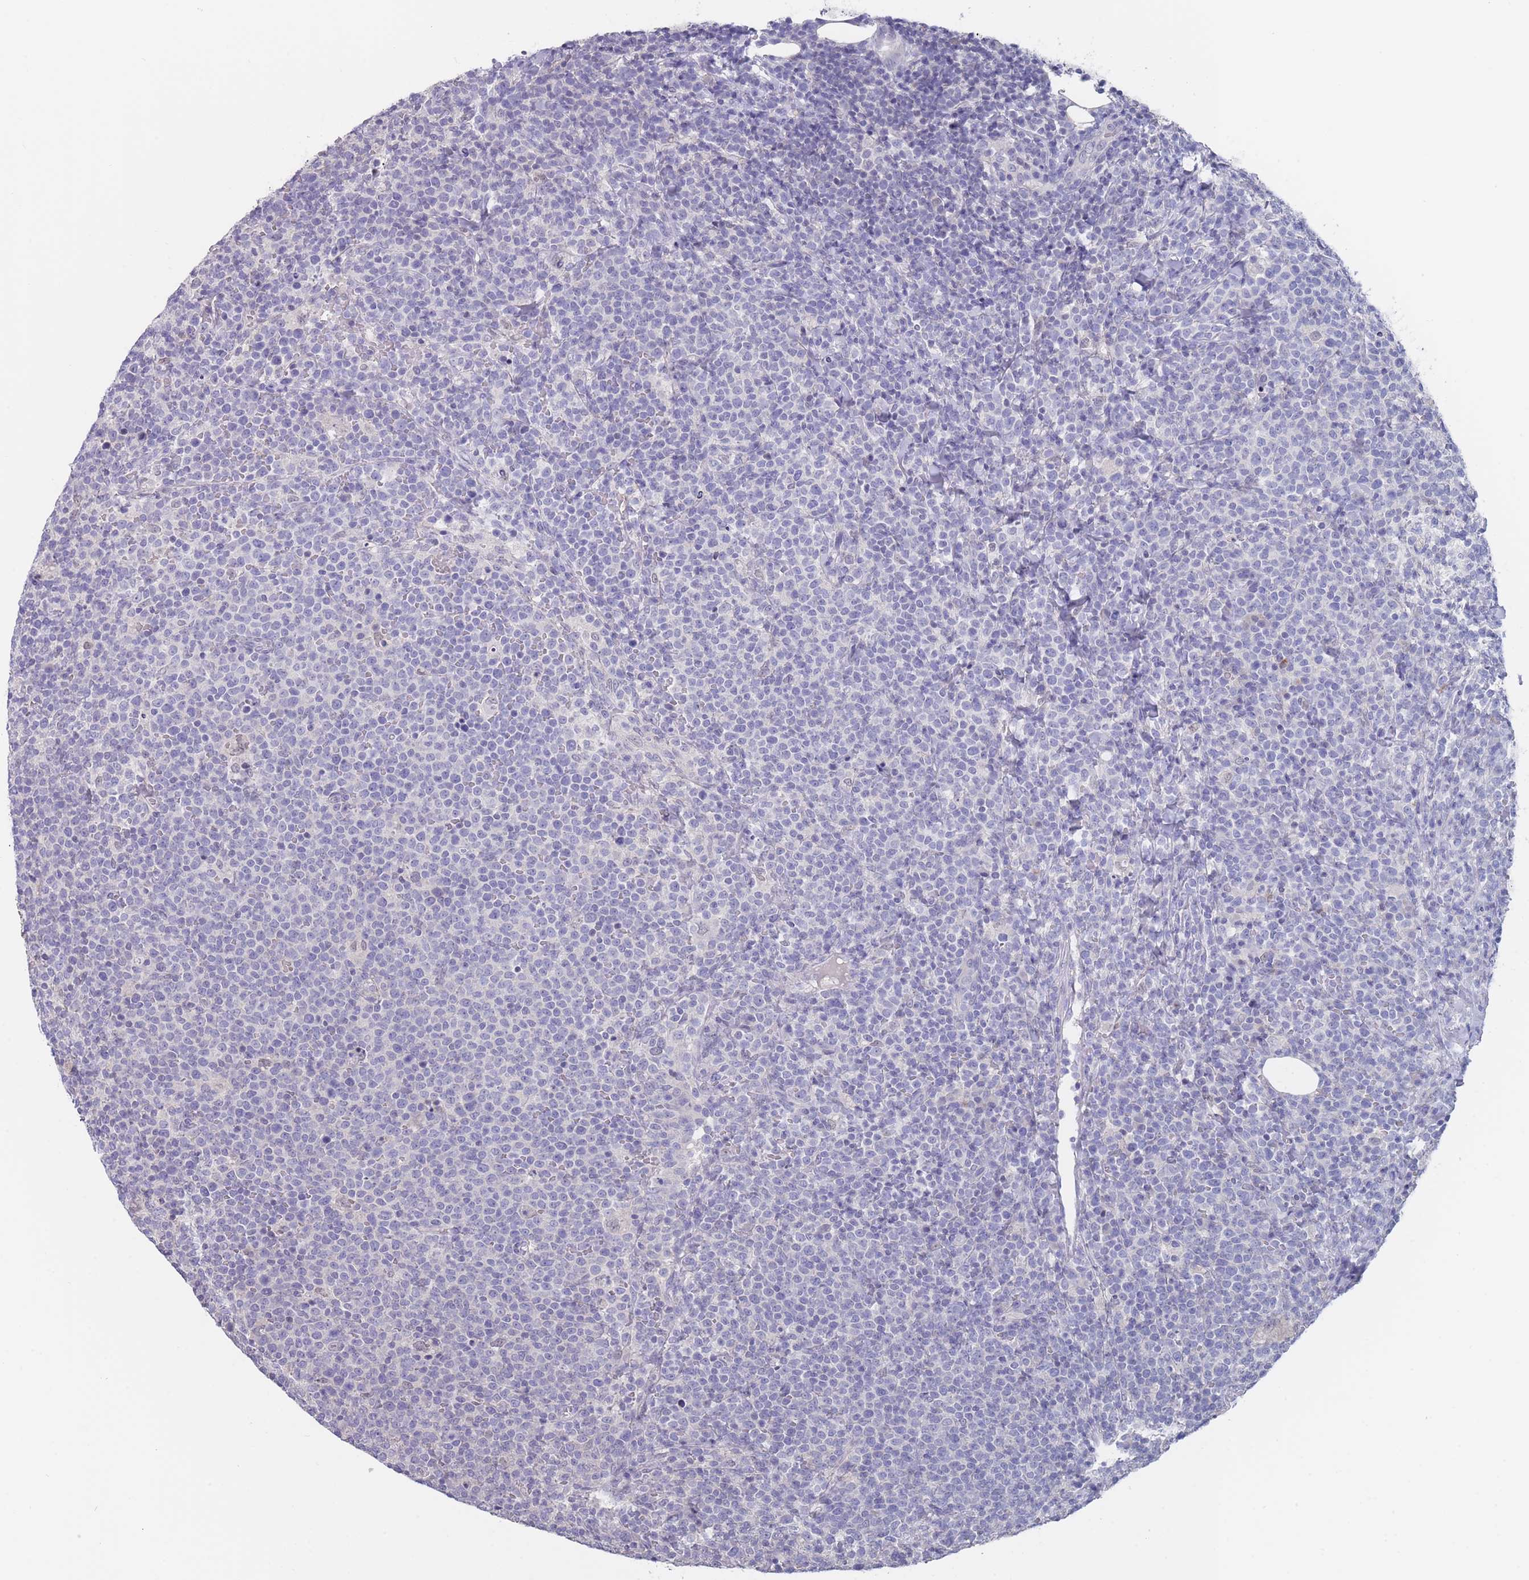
{"staining": {"intensity": "negative", "quantity": "none", "location": "none"}, "tissue": "lymphoma", "cell_type": "Tumor cells", "image_type": "cancer", "snomed": [{"axis": "morphology", "description": "Malignant lymphoma, non-Hodgkin's type, High grade"}, {"axis": "topography", "description": "Lymph node"}], "caption": "Tumor cells are negative for brown protein staining in high-grade malignant lymphoma, non-Hodgkin's type.", "gene": "CYP51A1", "patient": {"sex": "male", "age": 61}}